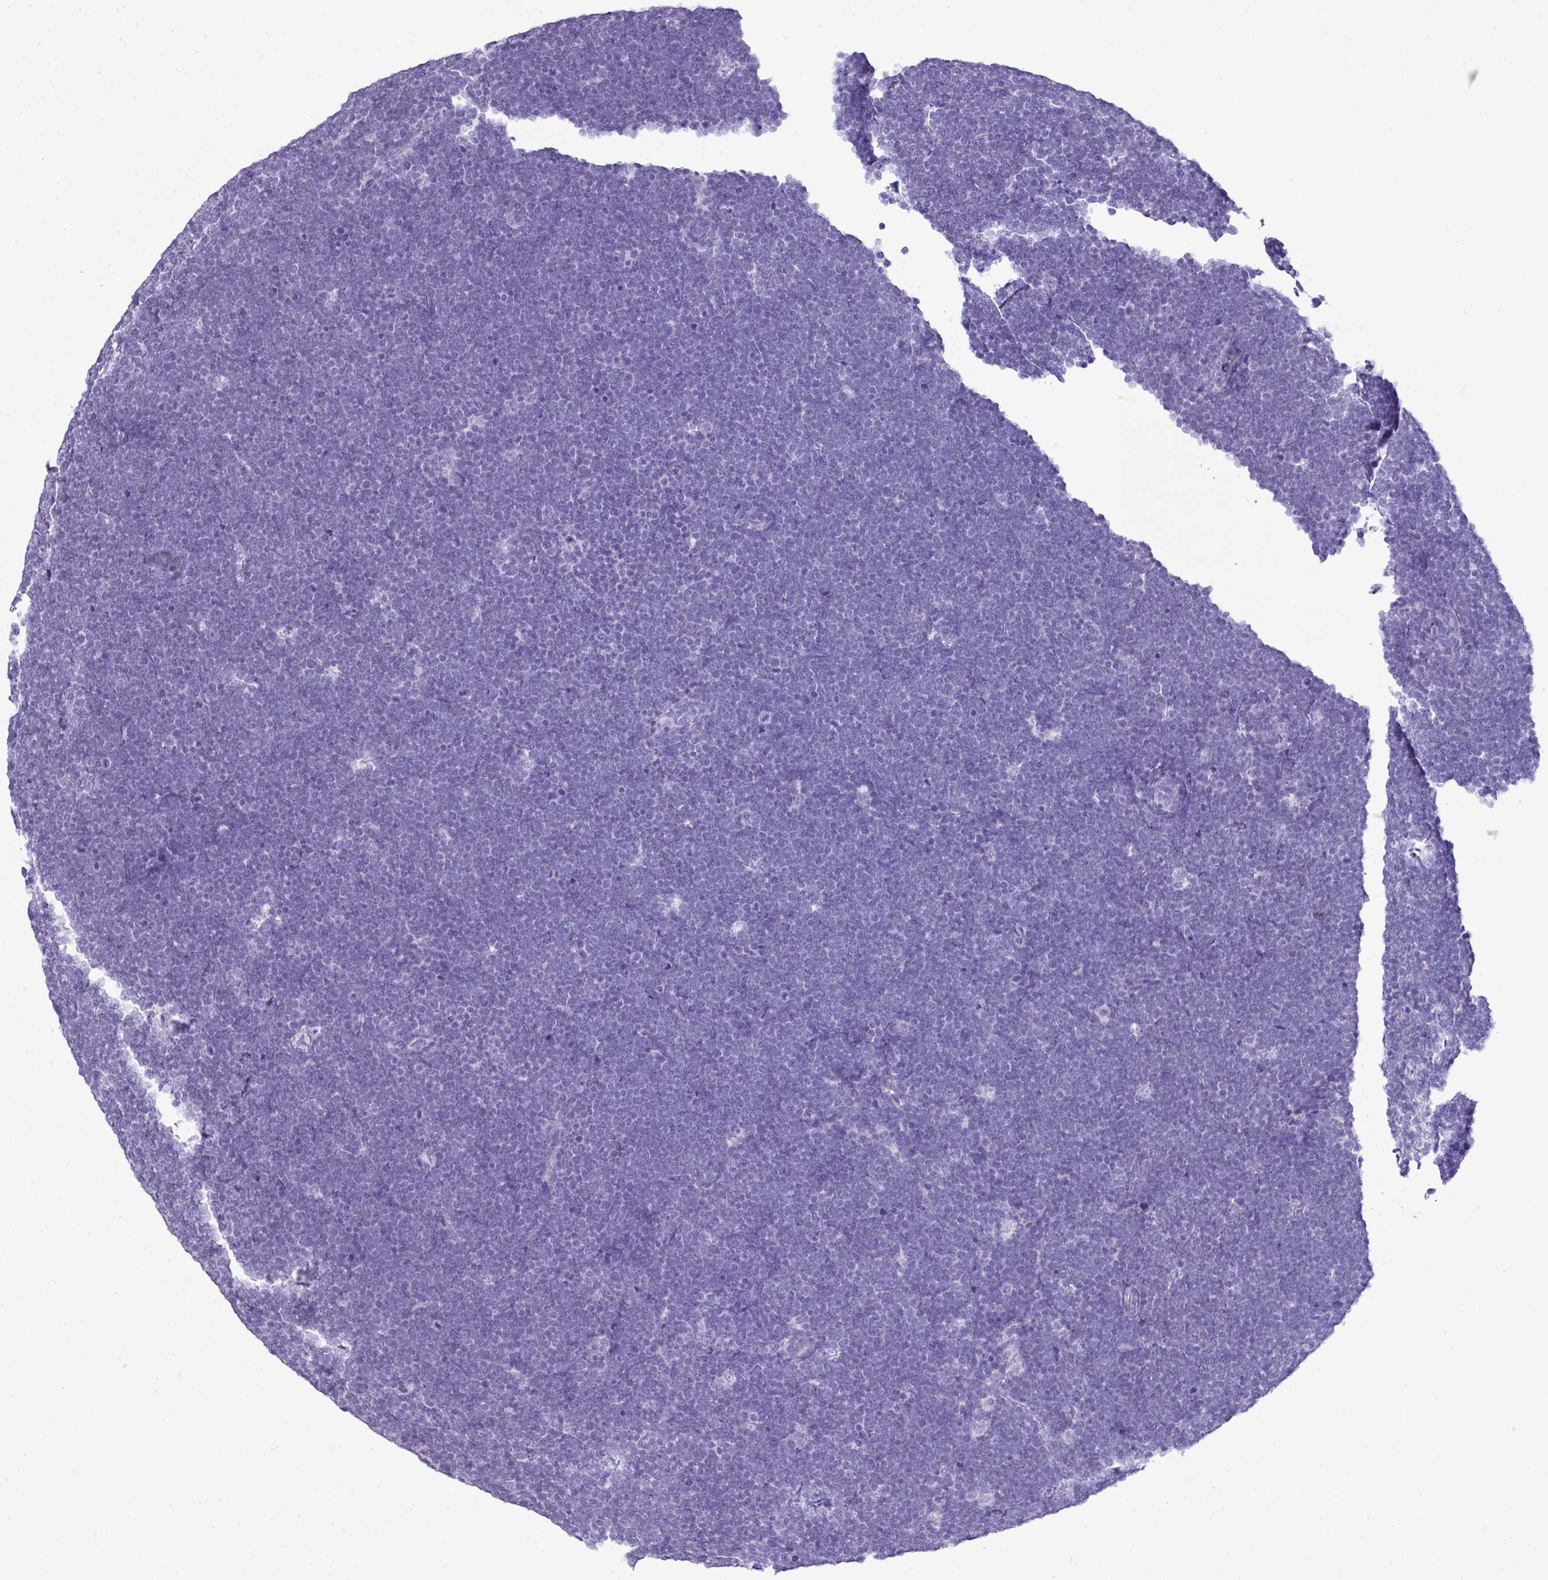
{"staining": {"intensity": "negative", "quantity": "none", "location": "none"}, "tissue": "lymphoma", "cell_type": "Tumor cells", "image_type": "cancer", "snomed": [{"axis": "morphology", "description": "Malignant lymphoma, non-Hodgkin's type, High grade"}, {"axis": "topography", "description": "Lymph node"}], "caption": "Human malignant lymphoma, non-Hodgkin's type (high-grade) stained for a protein using immunohistochemistry reveals no positivity in tumor cells.", "gene": "TNP1", "patient": {"sex": "male", "age": 13}}